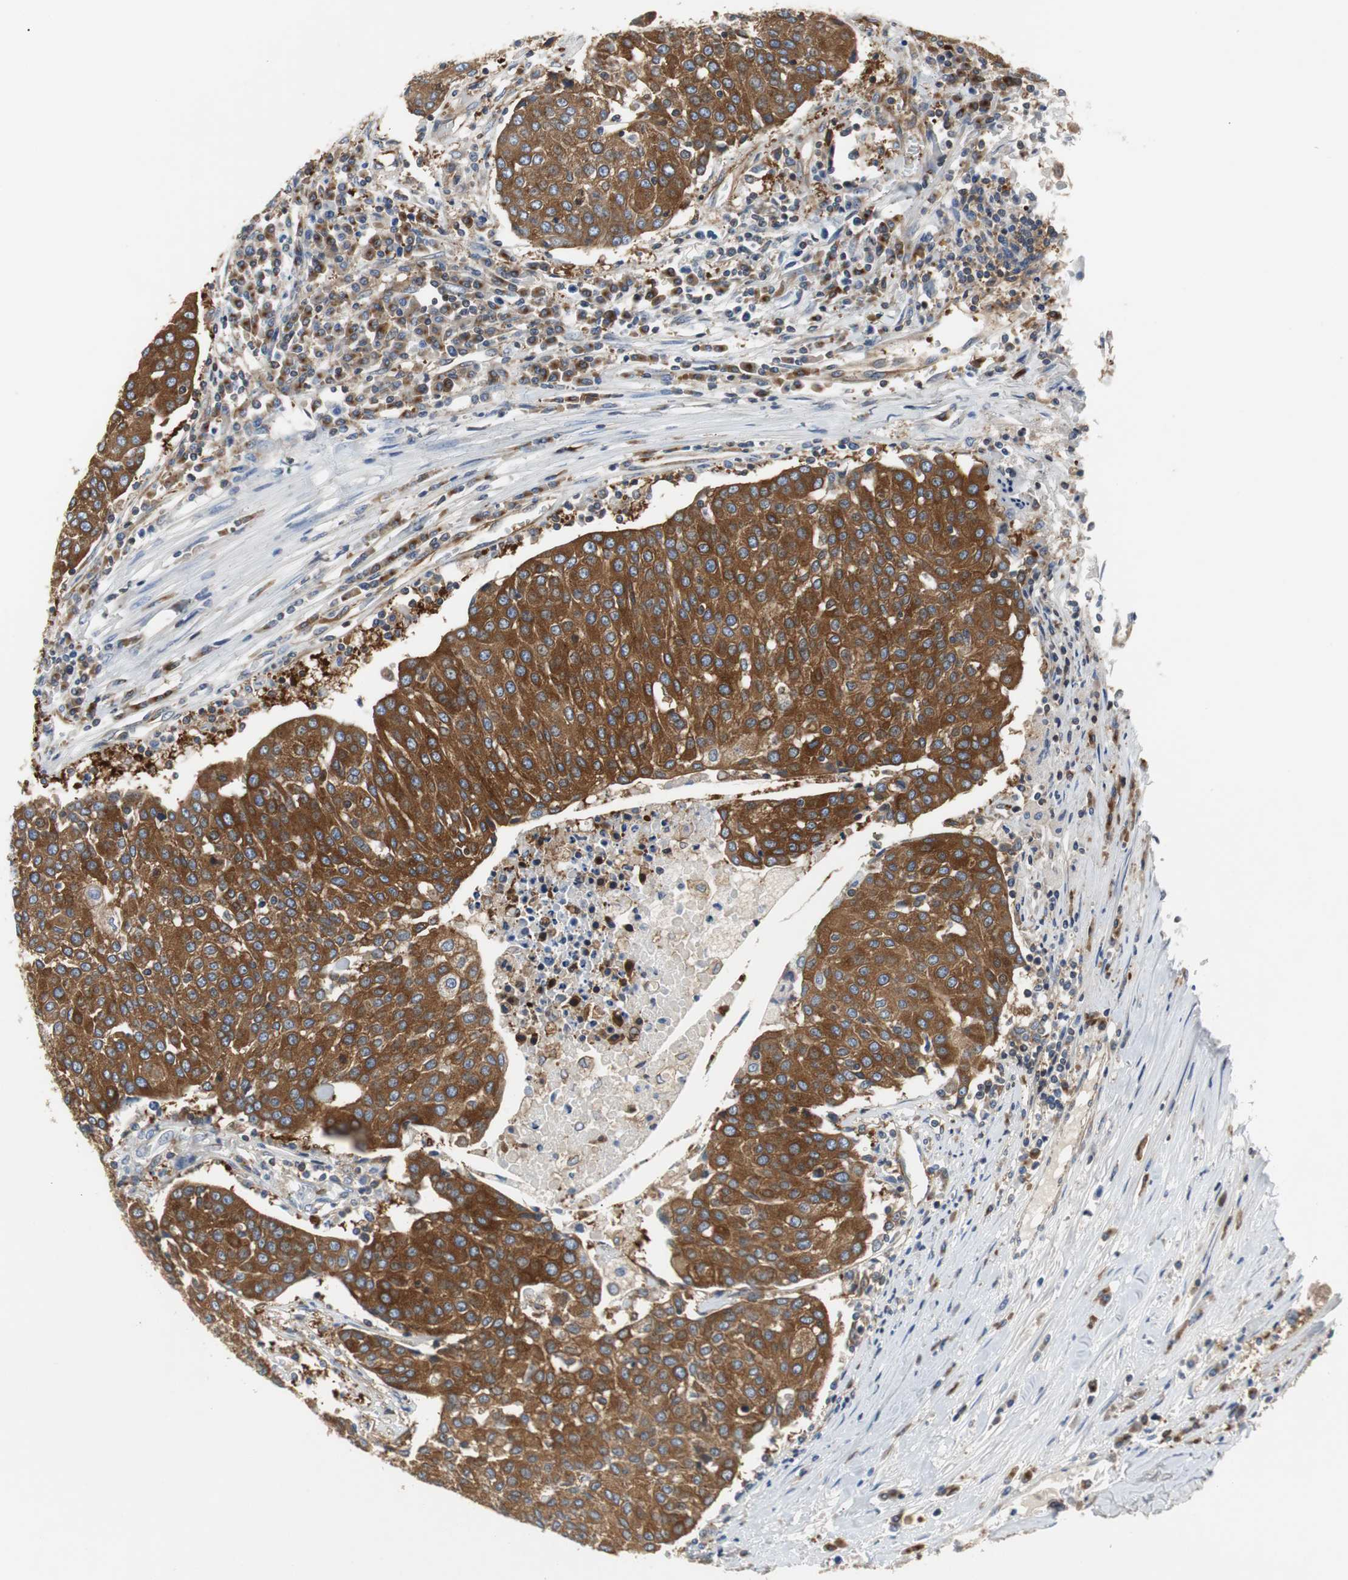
{"staining": {"intensity": "strong", "quantity": ">75%", "location": "cytoplasmic/membranous"}, "tissue": "urothelial cancer", "cell_type": "Tumor cells", "image_type": "cancer", "snomed": [{"axis": "morphology", "description": "Urothelial carcinoma, High grade"}, {"axis": "topography", "description": "Urinary bladder"}], "caption": "This micrograph displays immunohistochemistry (IHC) staining of urothelial carcinoma (high-grade), with high strong cytoplasmic/membranous staining in approximately >75% of tumor cells.", "gene": "GYS1", "patient": {"sex": "female", "age": 85}}